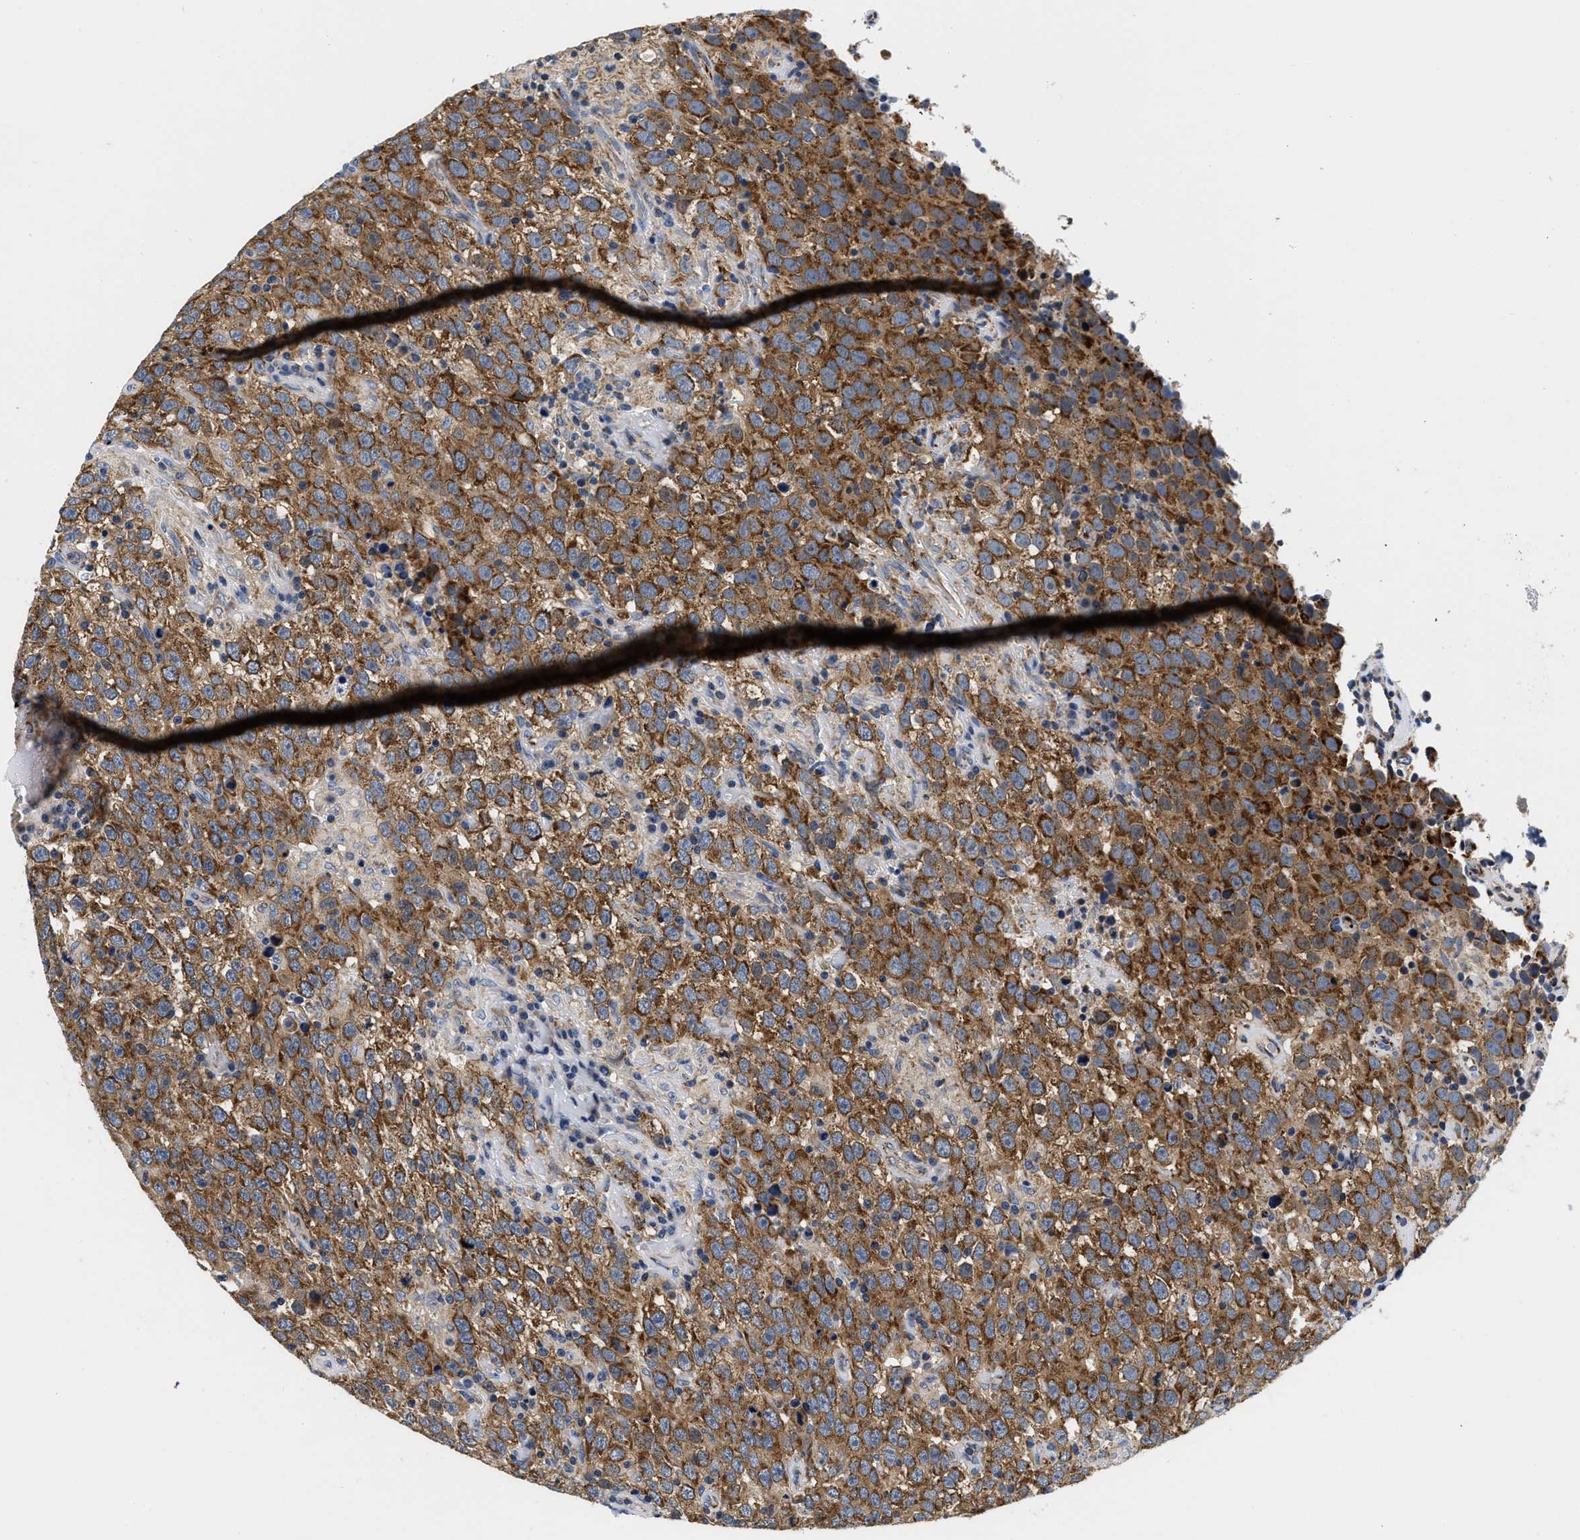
{"staining": {"intensity": "strong", "quantity": ">75%", "location": "cytoplasmic/membranous"}, "tissue": "testis cancer", "cell_type": "Tumor cells", "image_type": "cancer", "snomed": [{"axis": "morphology", "description": "Seminoma, NOS"}, {"axis": "topography", "description": "Testis"}], "caption": "There is high levels of strong cytoplasmic/membranous staining in tumor cells of testis seminoma, as demonstrated by immunohistochemical staining (brown color).", "gene": "PDP1", "patient": {"sex": "male", "age": 41}}